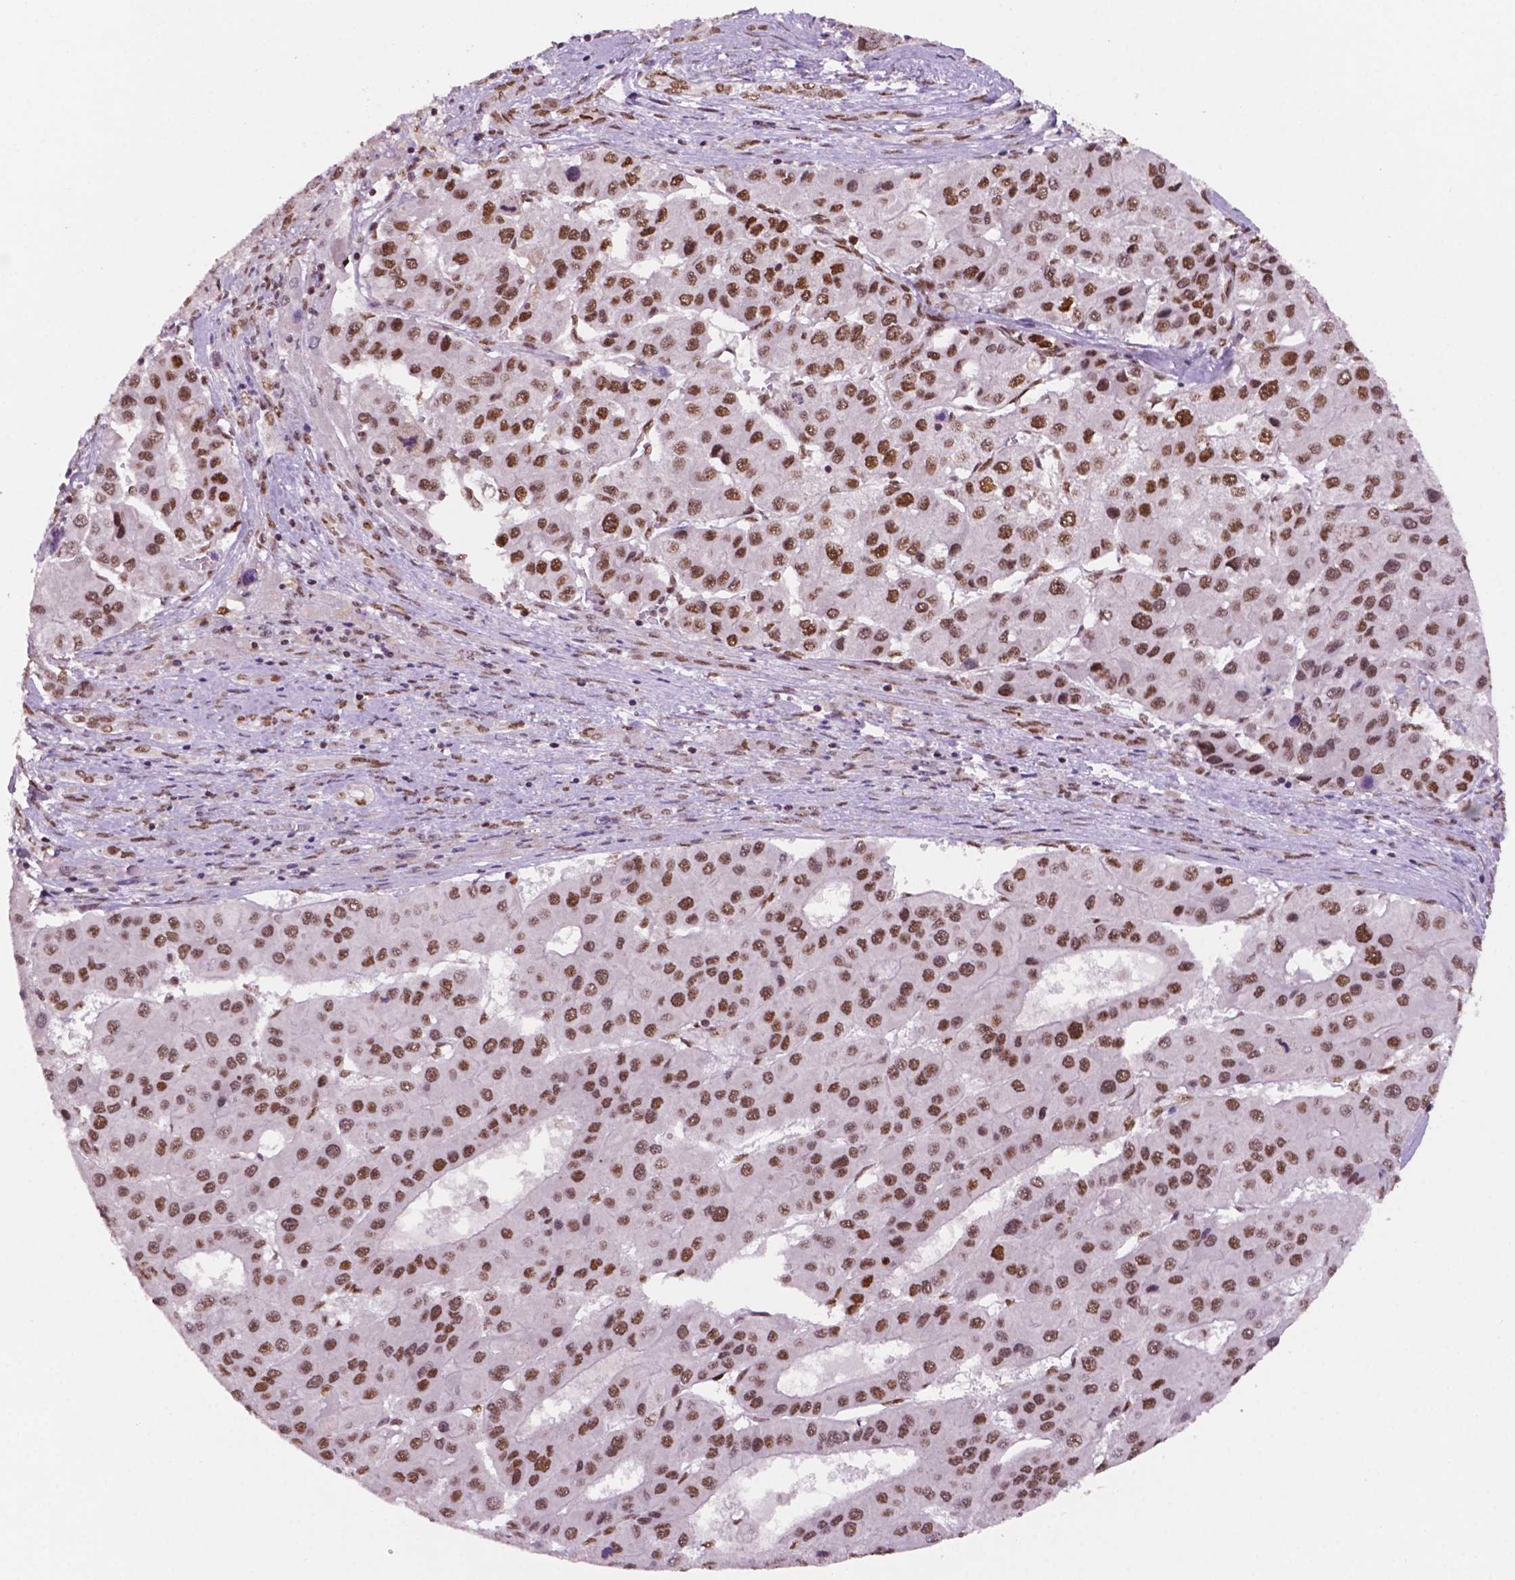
{"staining": {"intensity": "weak", "quantity": ">75%", "location": "nuclear"}, "tissue": "liver cancer", "cell_type": "Tumor cells", "image_type": "cancer", "snomed": [{"axis": "morphology", "description": "Carcinoma, Hepatocellular, NOS"}, {"axis": "topography", "description": "Liver"}], "caption": "Human liver cancer stained for a protein (brown) exhibits weak nuclear positive expression in about >75% of tumor cells.", "gene": "MLH1", "patient": {"sex": "male", "age": 73}}